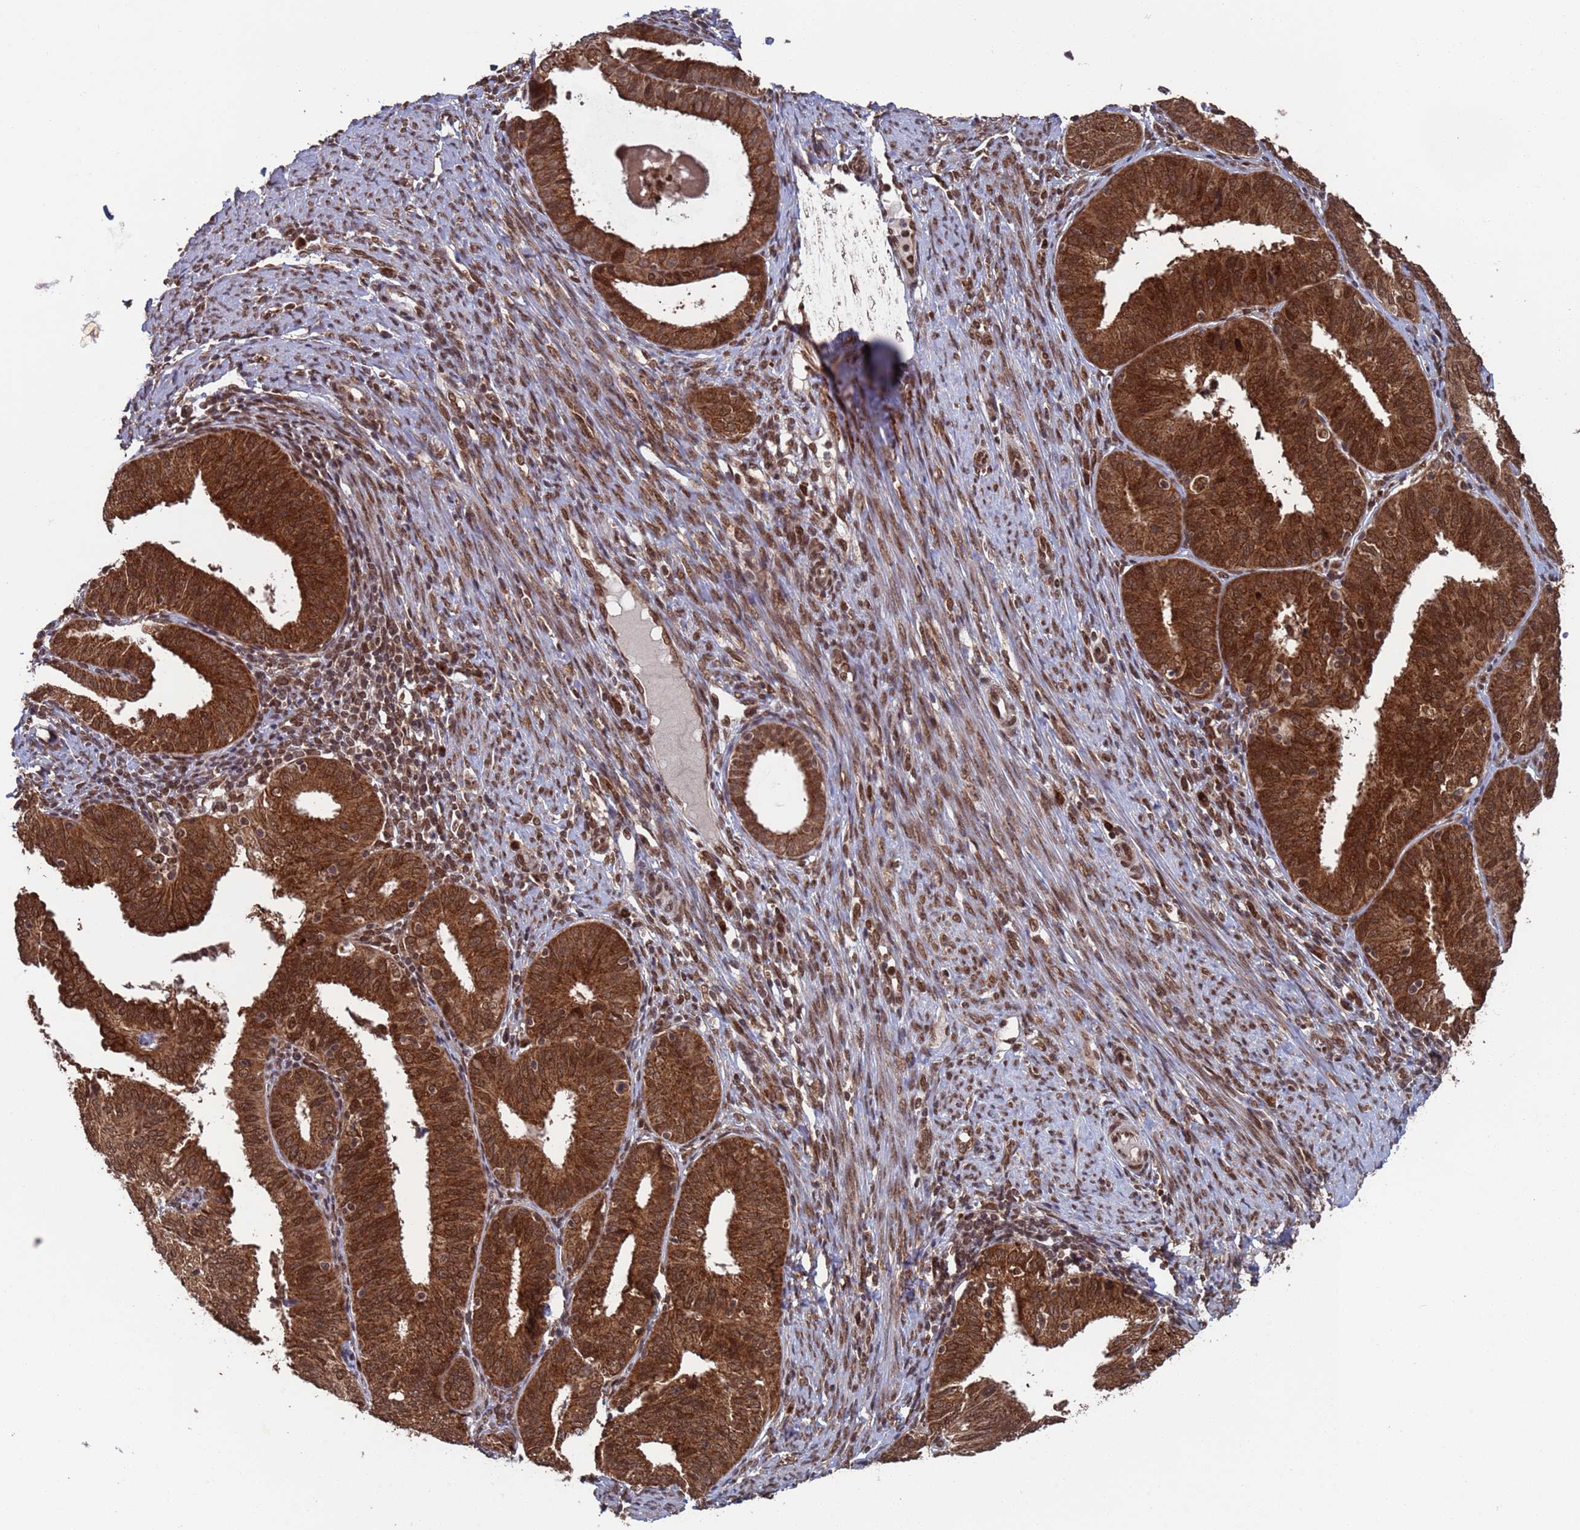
{"staining": {"intensity": "strong", "quantity": ">75%", "location": "cytoplasmic/membranous,nuclear"}, "tissue": "endometrial cancer", "cell_type": "Tumor cells", "image_type": "cancer", "snomed": [{"axis": "morphology", "description": "Adenocarcinoma, NOS"}, {"axis": "topography", "description": "Endometrium"}], "caption": "The photomicrograph demonstrates a brown stain indicating the presence of a protein in the cytoplasmic/membranous and nuclear of tumor cells in endometrial adenocarcinoma.", "gene": "FUBP3", "patient": {"sex": "female", "age": 51}}